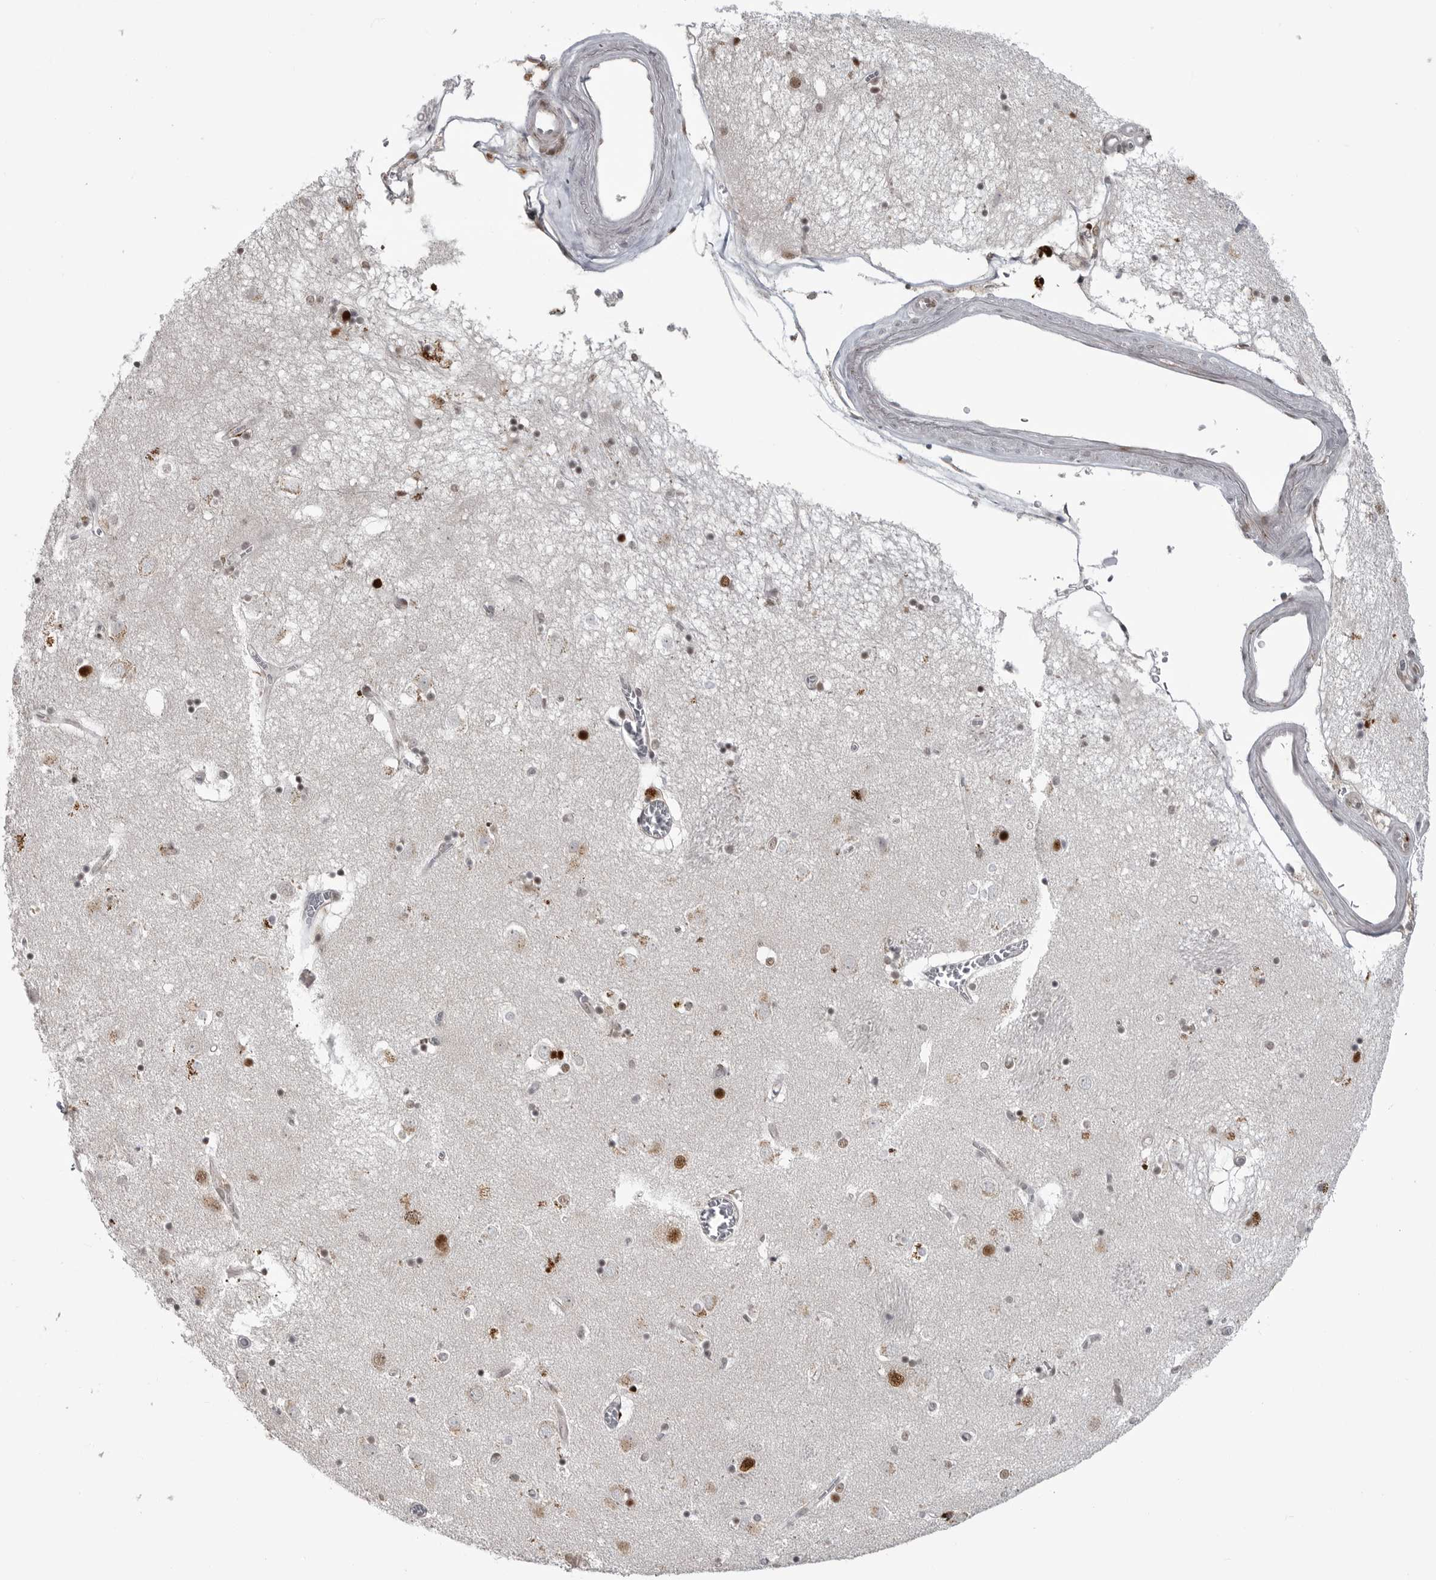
{"staining": {"intensity": "strong", "quantity": "<25%", "location": "nuclear"}, "tissue": "caudate", "cell_type": "Glial cells", "image_type": "normal", "snomed": [{"axis": "morphology", "description": "Normal tissue, NOS"}, {"axis": "topography", "description": "Lateral ventricle wall"}], "caption": "Immunohistochemical staining of unremarkable human caudate reveals <25% levels of strong nuclear protein positivity in about <25% of glial cells. The protein is stained brown, and the nuclei are stained in blue (DAB (3,3'-diaminobenzidine) IHC with brightfield microscopy, high magnification).", "gene": "C8orf58", "patient": {"sex": "male", "age": 70}}